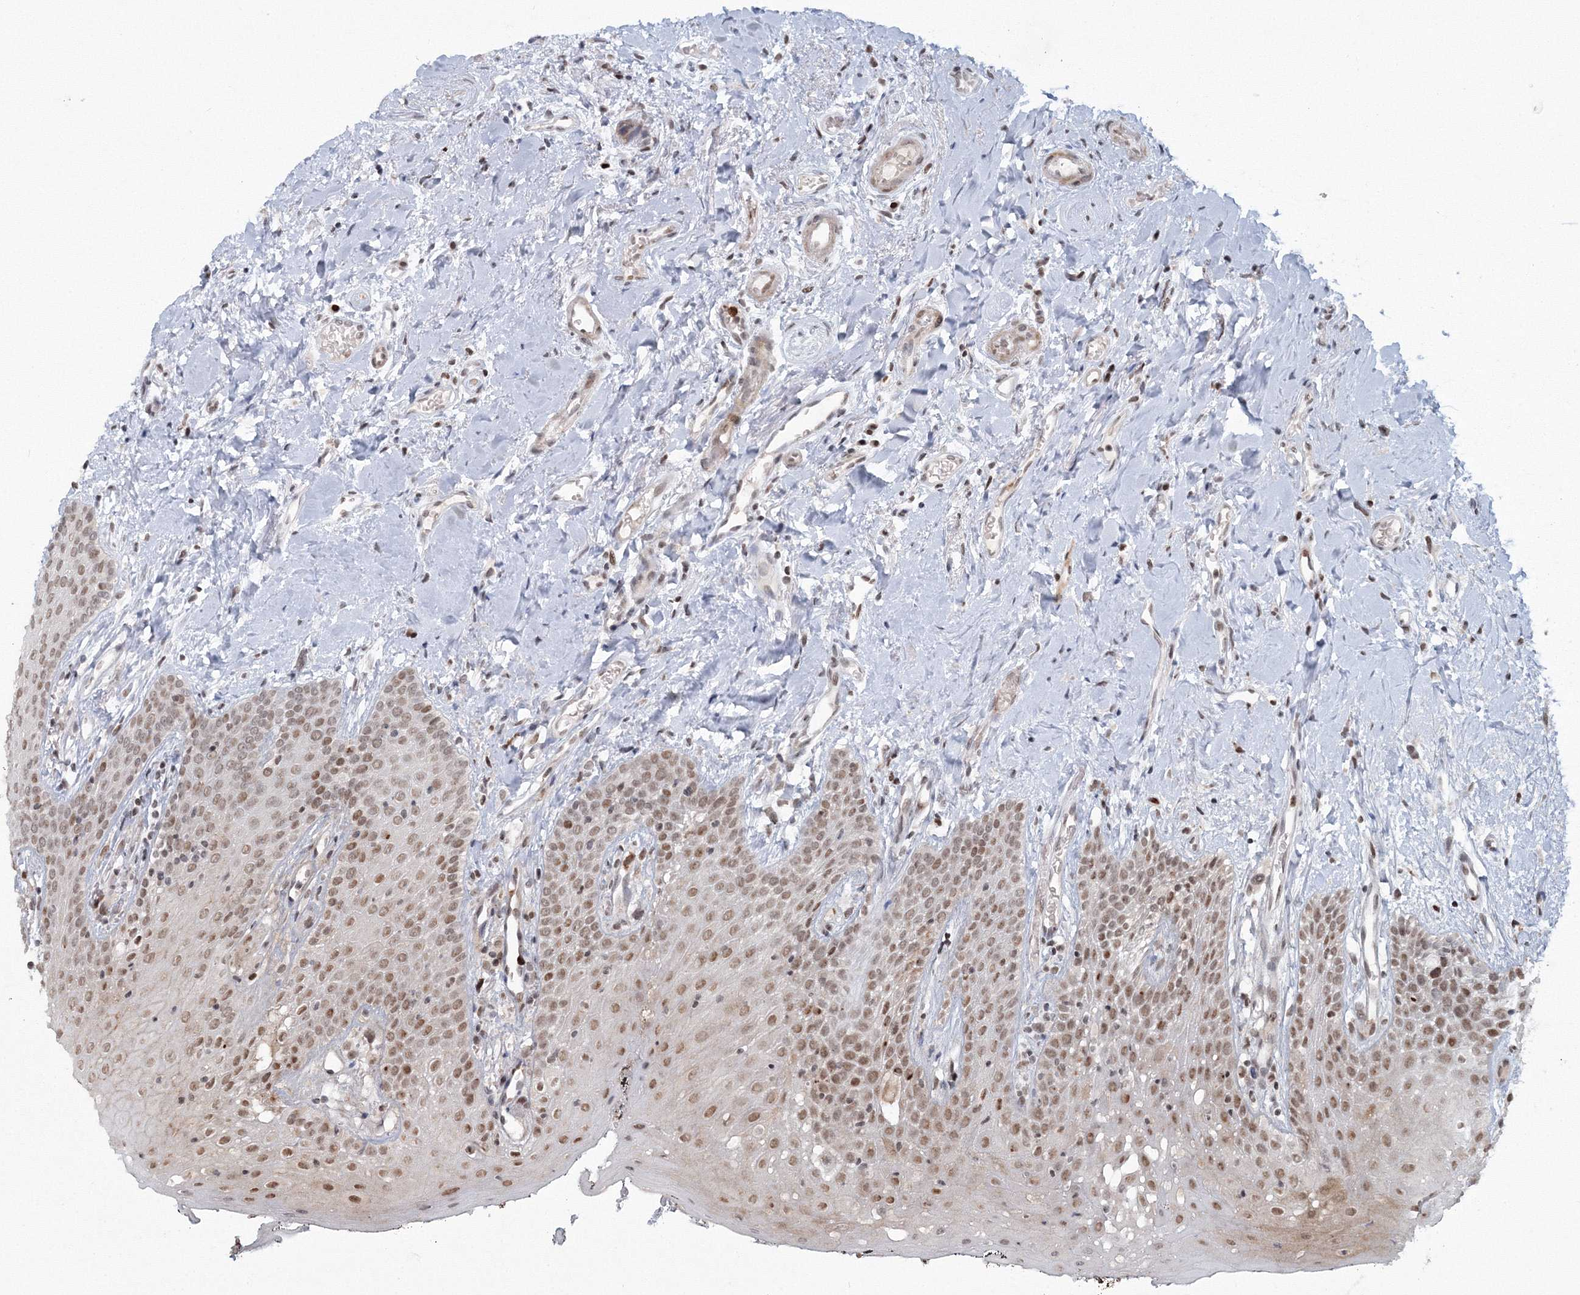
{"staining": {"intensity": "moderate", "quantity": ">75%", "location": "nuclear"}, "tissue": "oral mucosa", "cell_type": "Squamous epithelial cells", "image_type": "normal", "snomed": [{"axis": "morphology", "description": "Normal tissue, NOS"}, {"axis": "topography", "description": "Oral tissue"}], "caption": "Immunohistochemical staining of unremarkable oral mucosa reveals medium levels of moderate nuclear positivity in about >75% of squamous epithelial cells.", "gene": "C3orf33", "patient": {"sex": "male", "age": 74}}